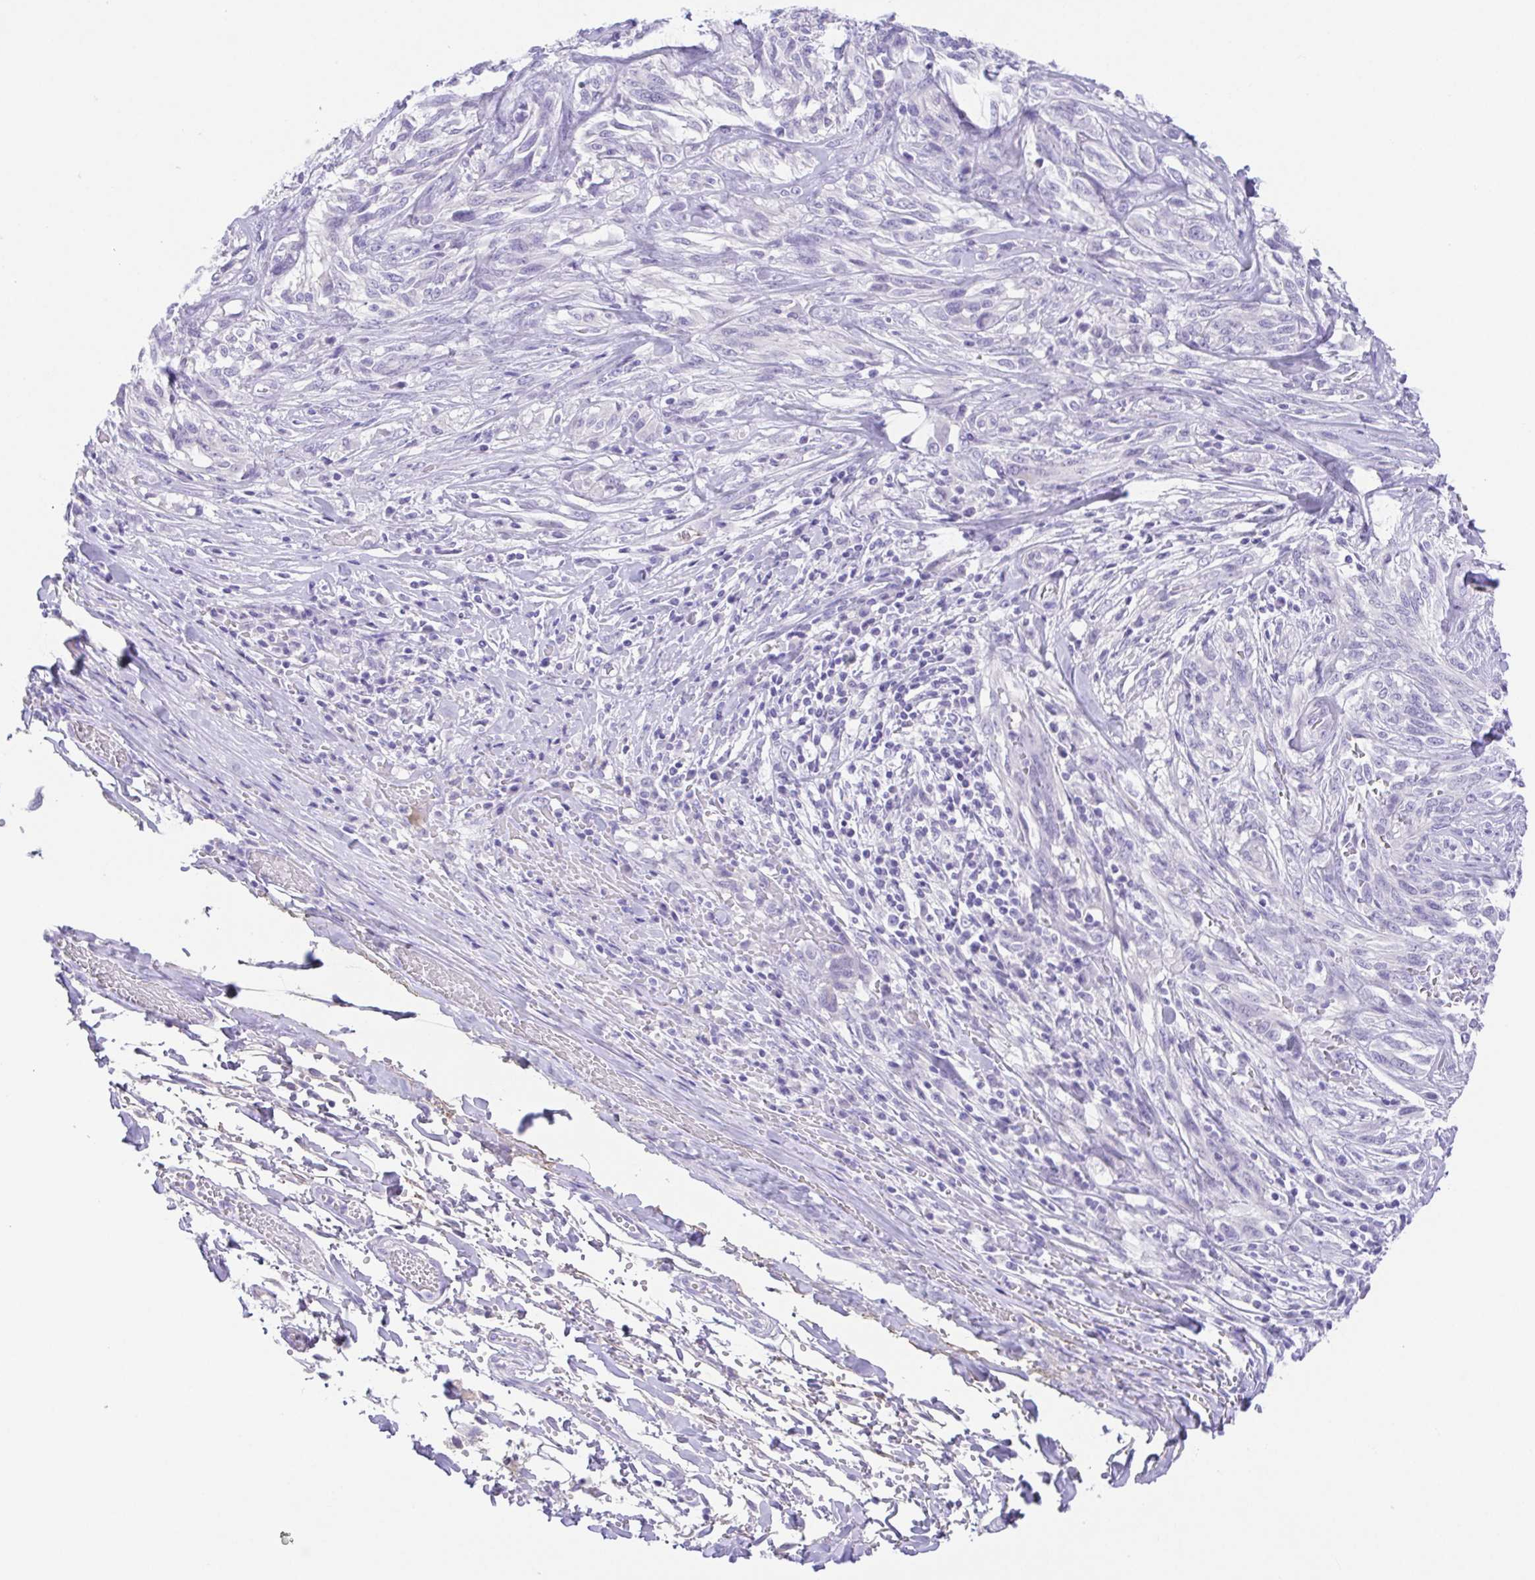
{"staining": {"intensity": "negative", "quantity": "none", "location": "none"}, "tissue": "melanoma", "cell_type": "Tumor cells", "image_type": "cancer", "snomed": [{"axis": "morphology", "description": "Malignant melanoma, NOS"}, {"axis": "topography", "description": "Skin"}], "caption": "The photomicrograph displays no significant staining in tumor cells of melanoma.", "gene": "SPATA4", "patient": {"sex": "female", "age": 91}}